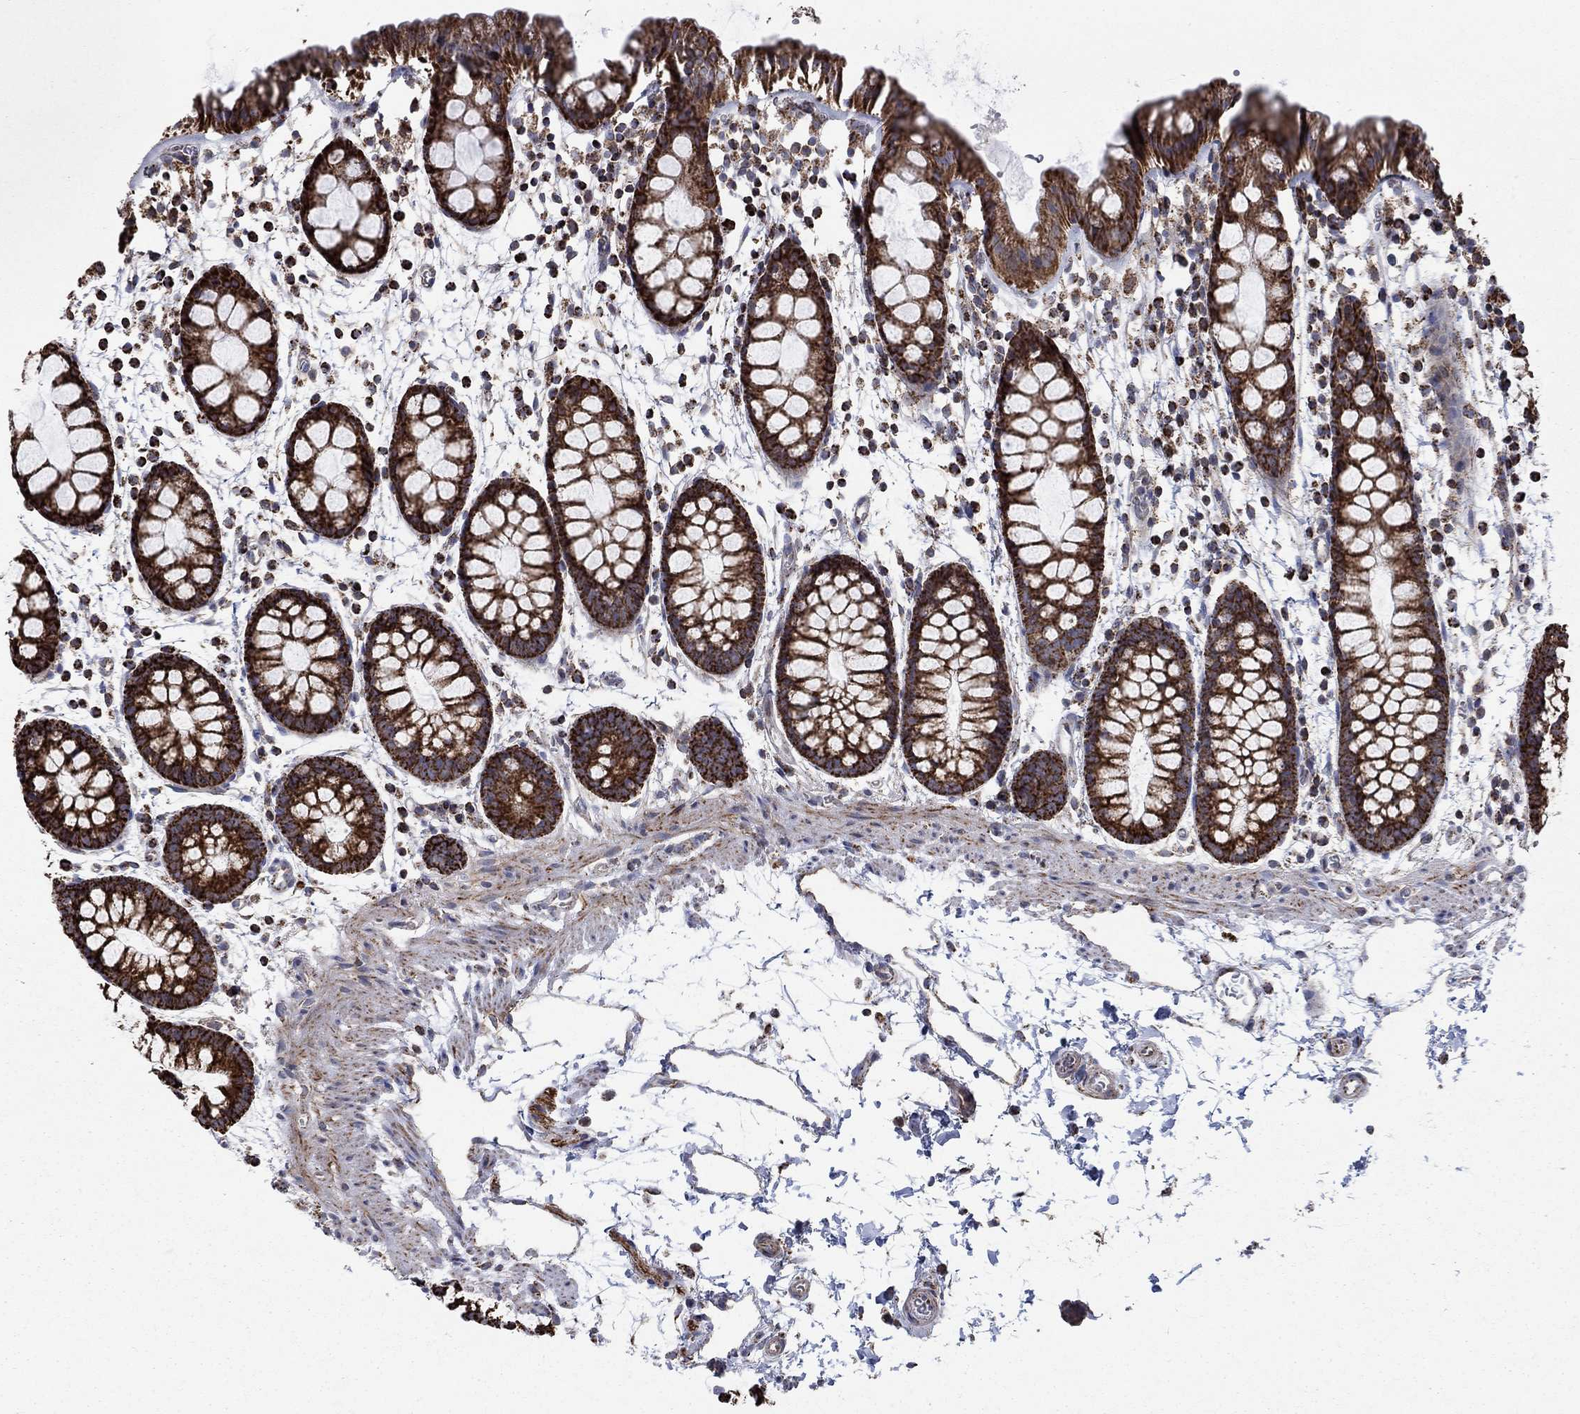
{"staining": {"intensity": "strong", "quantity": ">75%", "location": "cytoplasmic/membranous"}, "tissue": "rectum", "cell_type": "Glandular cells", "image_type": "normal", "snomed": [{"axis": "morphology", "description": "Normal tissue, NOS"}, {"axis": "topography", "description": "Rectum"}], "caption": "Immunohistochemical staining of benign rectum exhibits >75% levels of strong cytoplasmic/membranous protein expression in approximately >75% of glandular cells.", "gene": "MOAP1", "patient": {"sex": "male", "age": 57}}